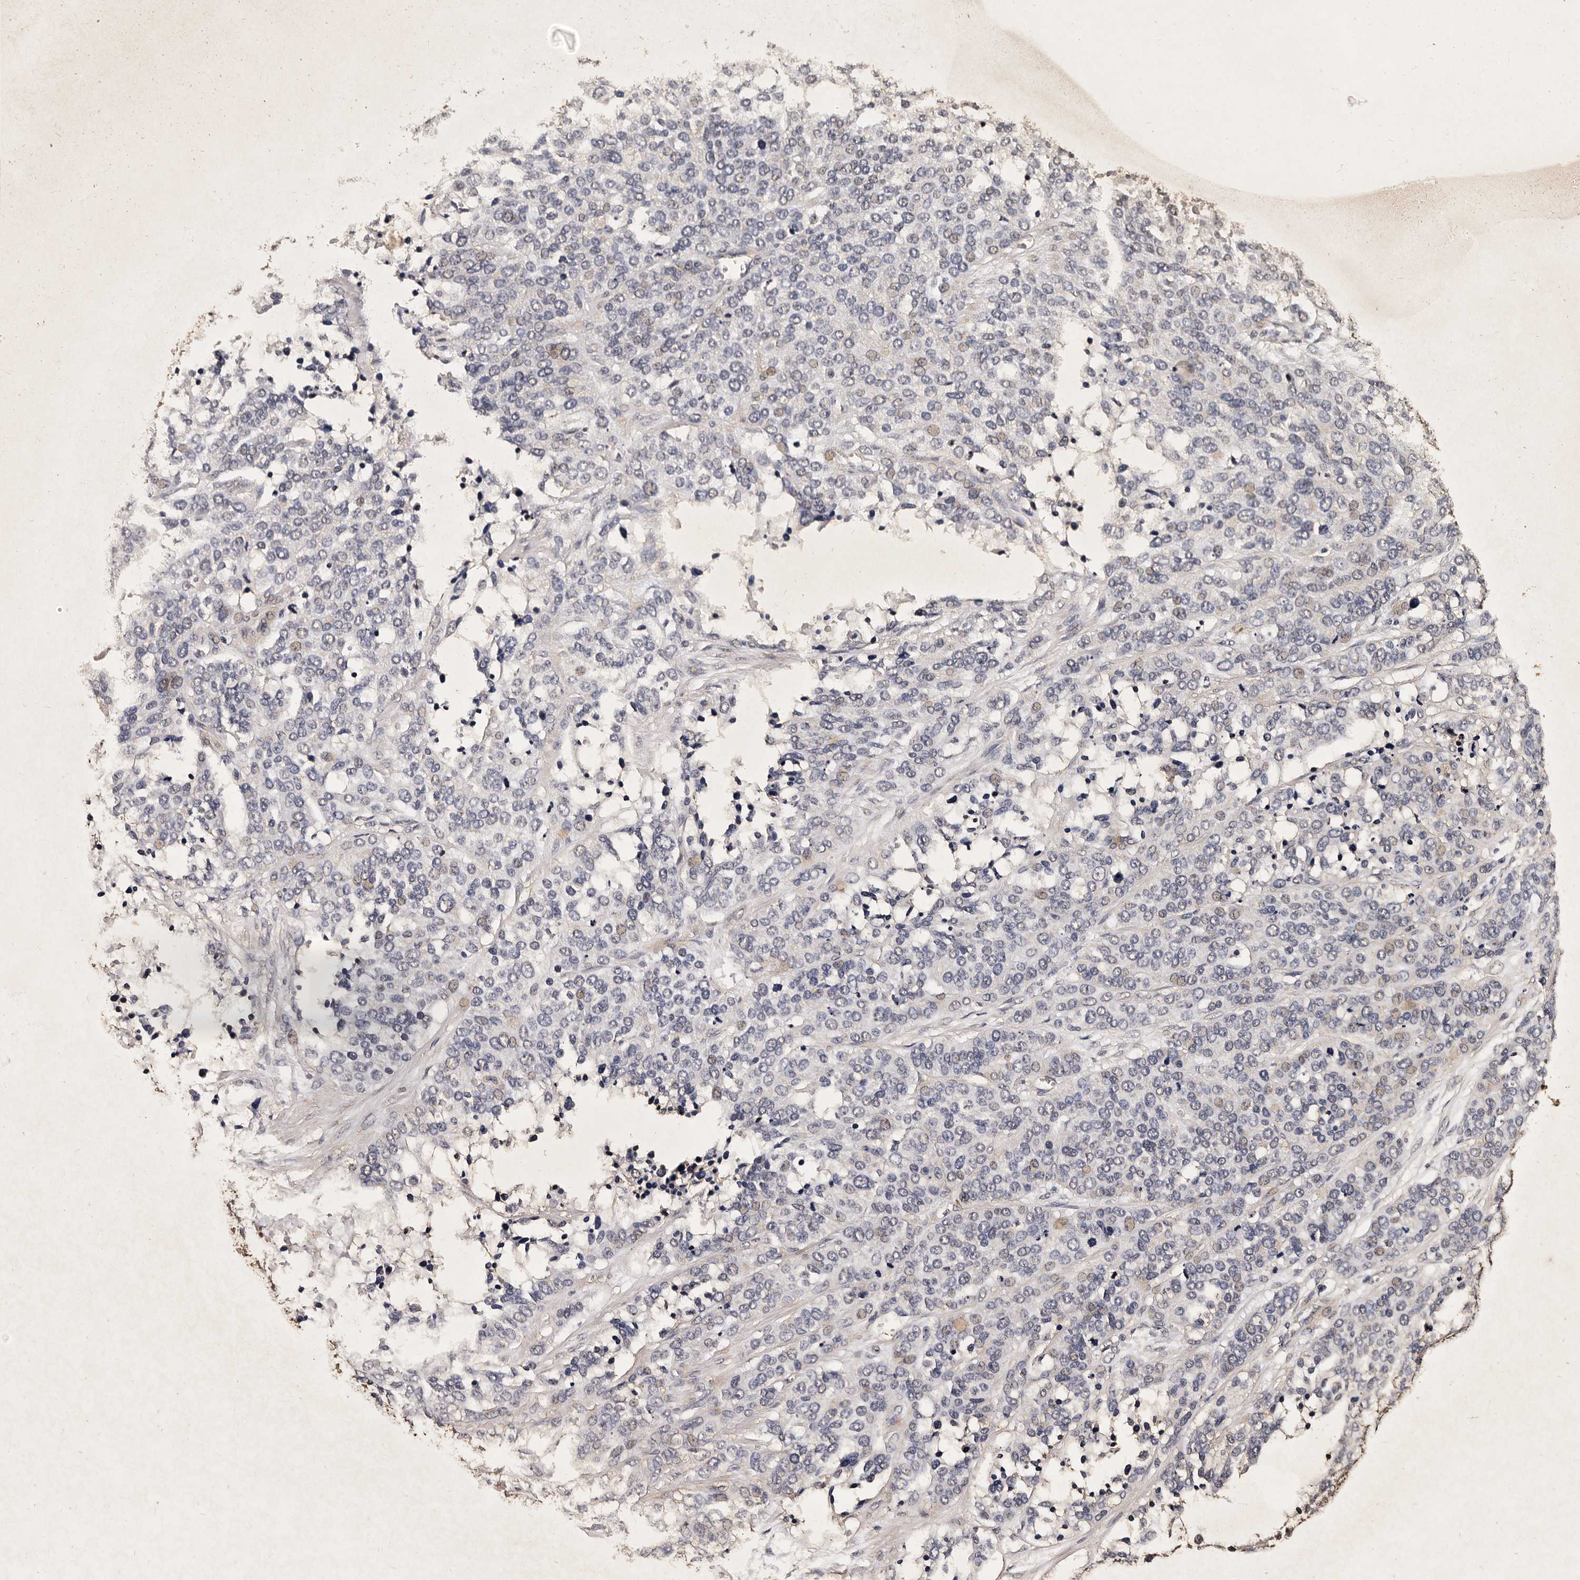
{"staining": {"intensity": "weak", "quantity": "<25%", "location": "nuclear"}, "tissue": "ovarian cancer", "cell_type": "Tumor cells", "image_type": "cancer", "snomed": [{"axis": "morphology", "description": "Cystadenocarcinoma, serous, NOS"}, {"axis": "topography", "description": "Ovary"}], "caption": "DAB (3,3'-diaminobenzidine) immunohistochemical staining of ovarian cancer reveals no significant positivity in tumor cells.", "gene": "PARS2", "patient": {"sex": "female", "age": 44}}